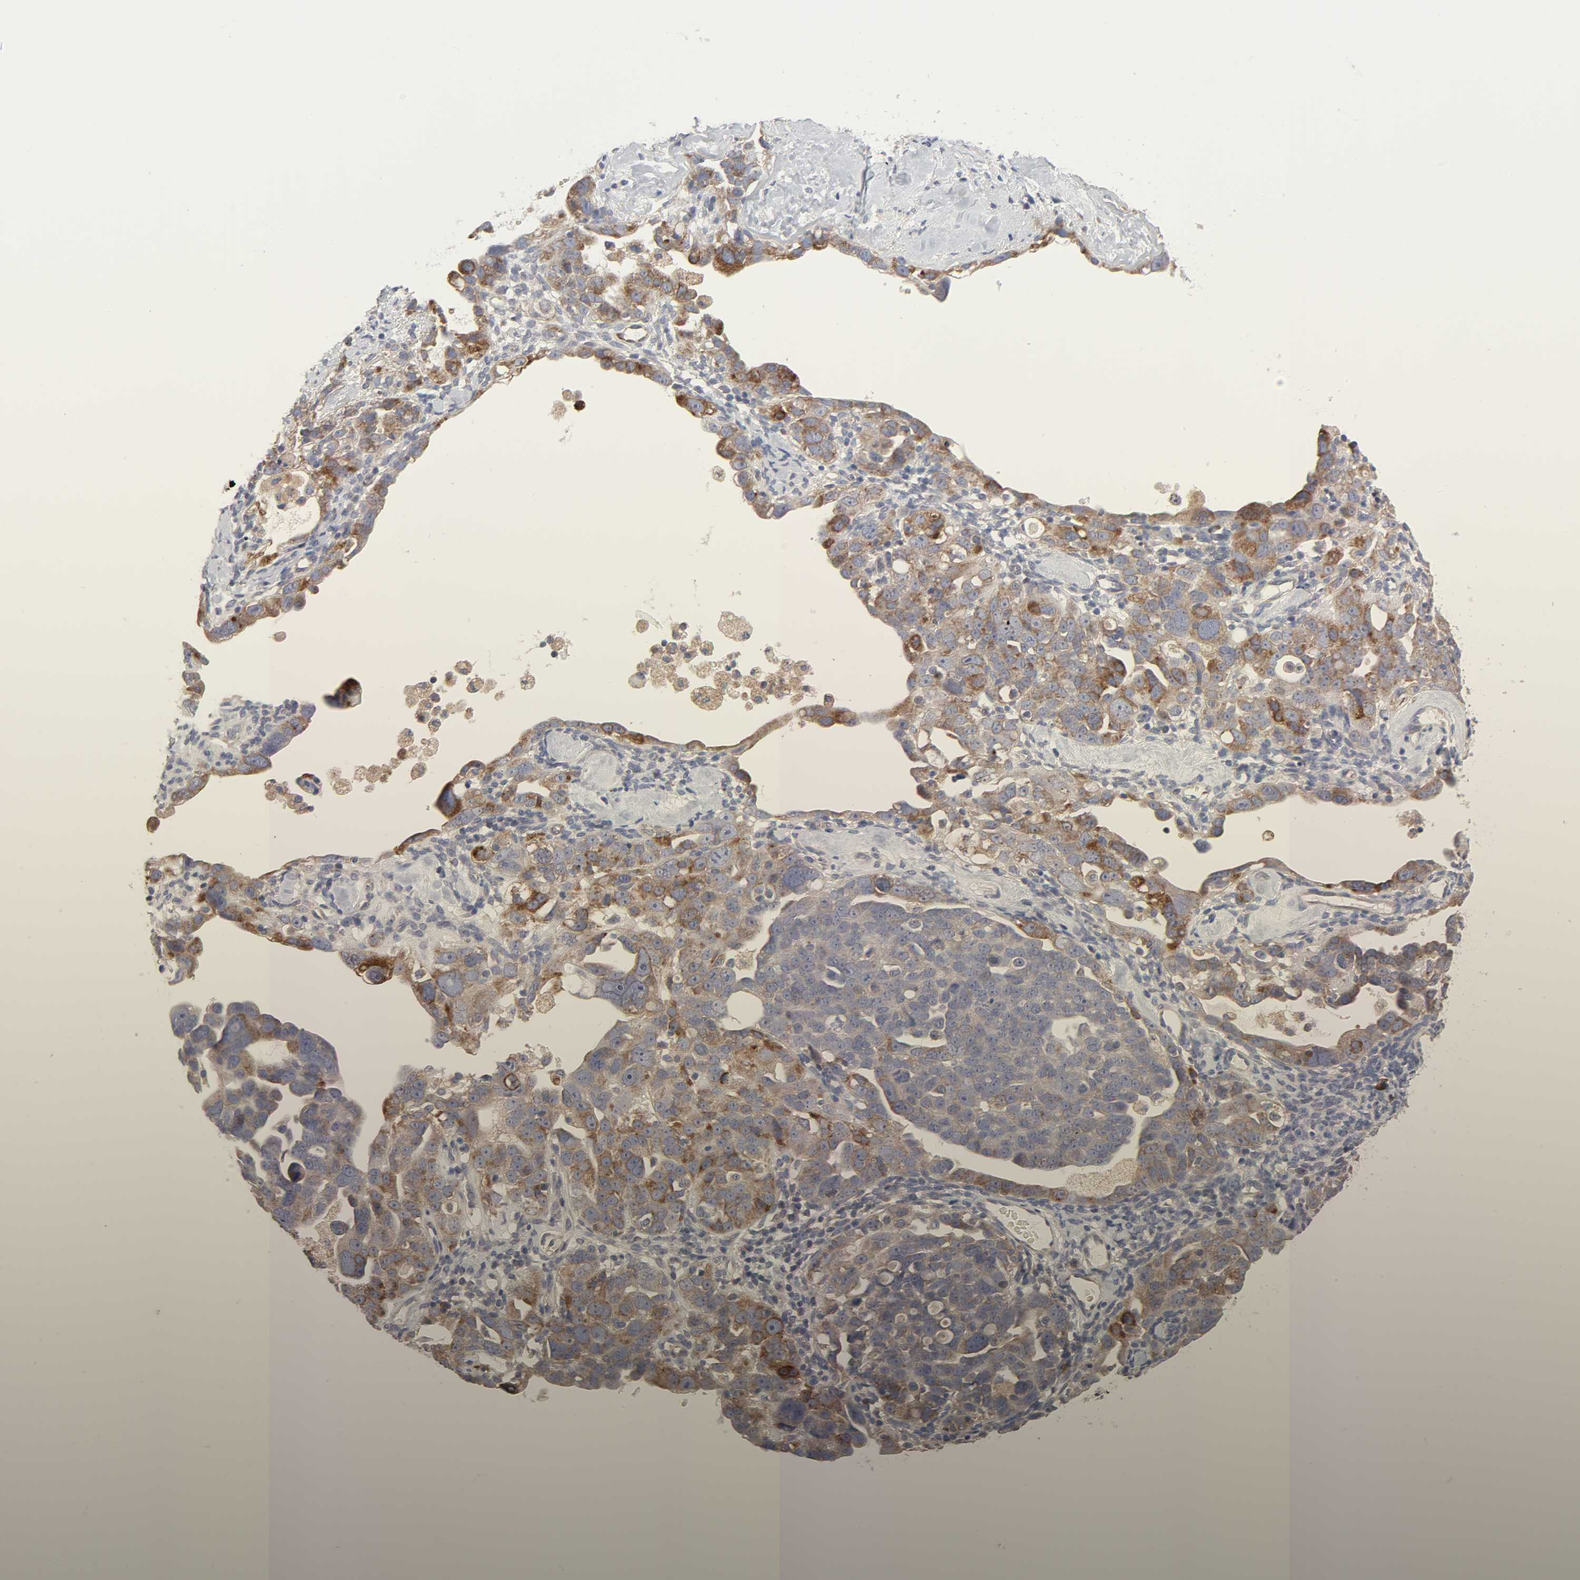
{"staining": {"intensity": "moderate", "quantity": "25%-75%", "location": "cytoplasmic/membranous"}, "tissue": "ovarian cancer", "cell_type": "Tumor cells", "image_type": "cancer", "snomed": [{"axis": "morphology", "description": "Cystadenocarcinoma, serous, NOS"}, {"axis": "topography", "description": "Ovary"}], "caption": "Serous cystadenocarcinoma (ovarian) tissue exhibits moderate cytoplasmic/membranous positivity in about 25%-75% of tumor cells, visualized by immunohistochemistry. (IHC, brightfield microscopy, high magnification).", "gene": "IL4R", "patient": {"sex": "female", "age": 66}}